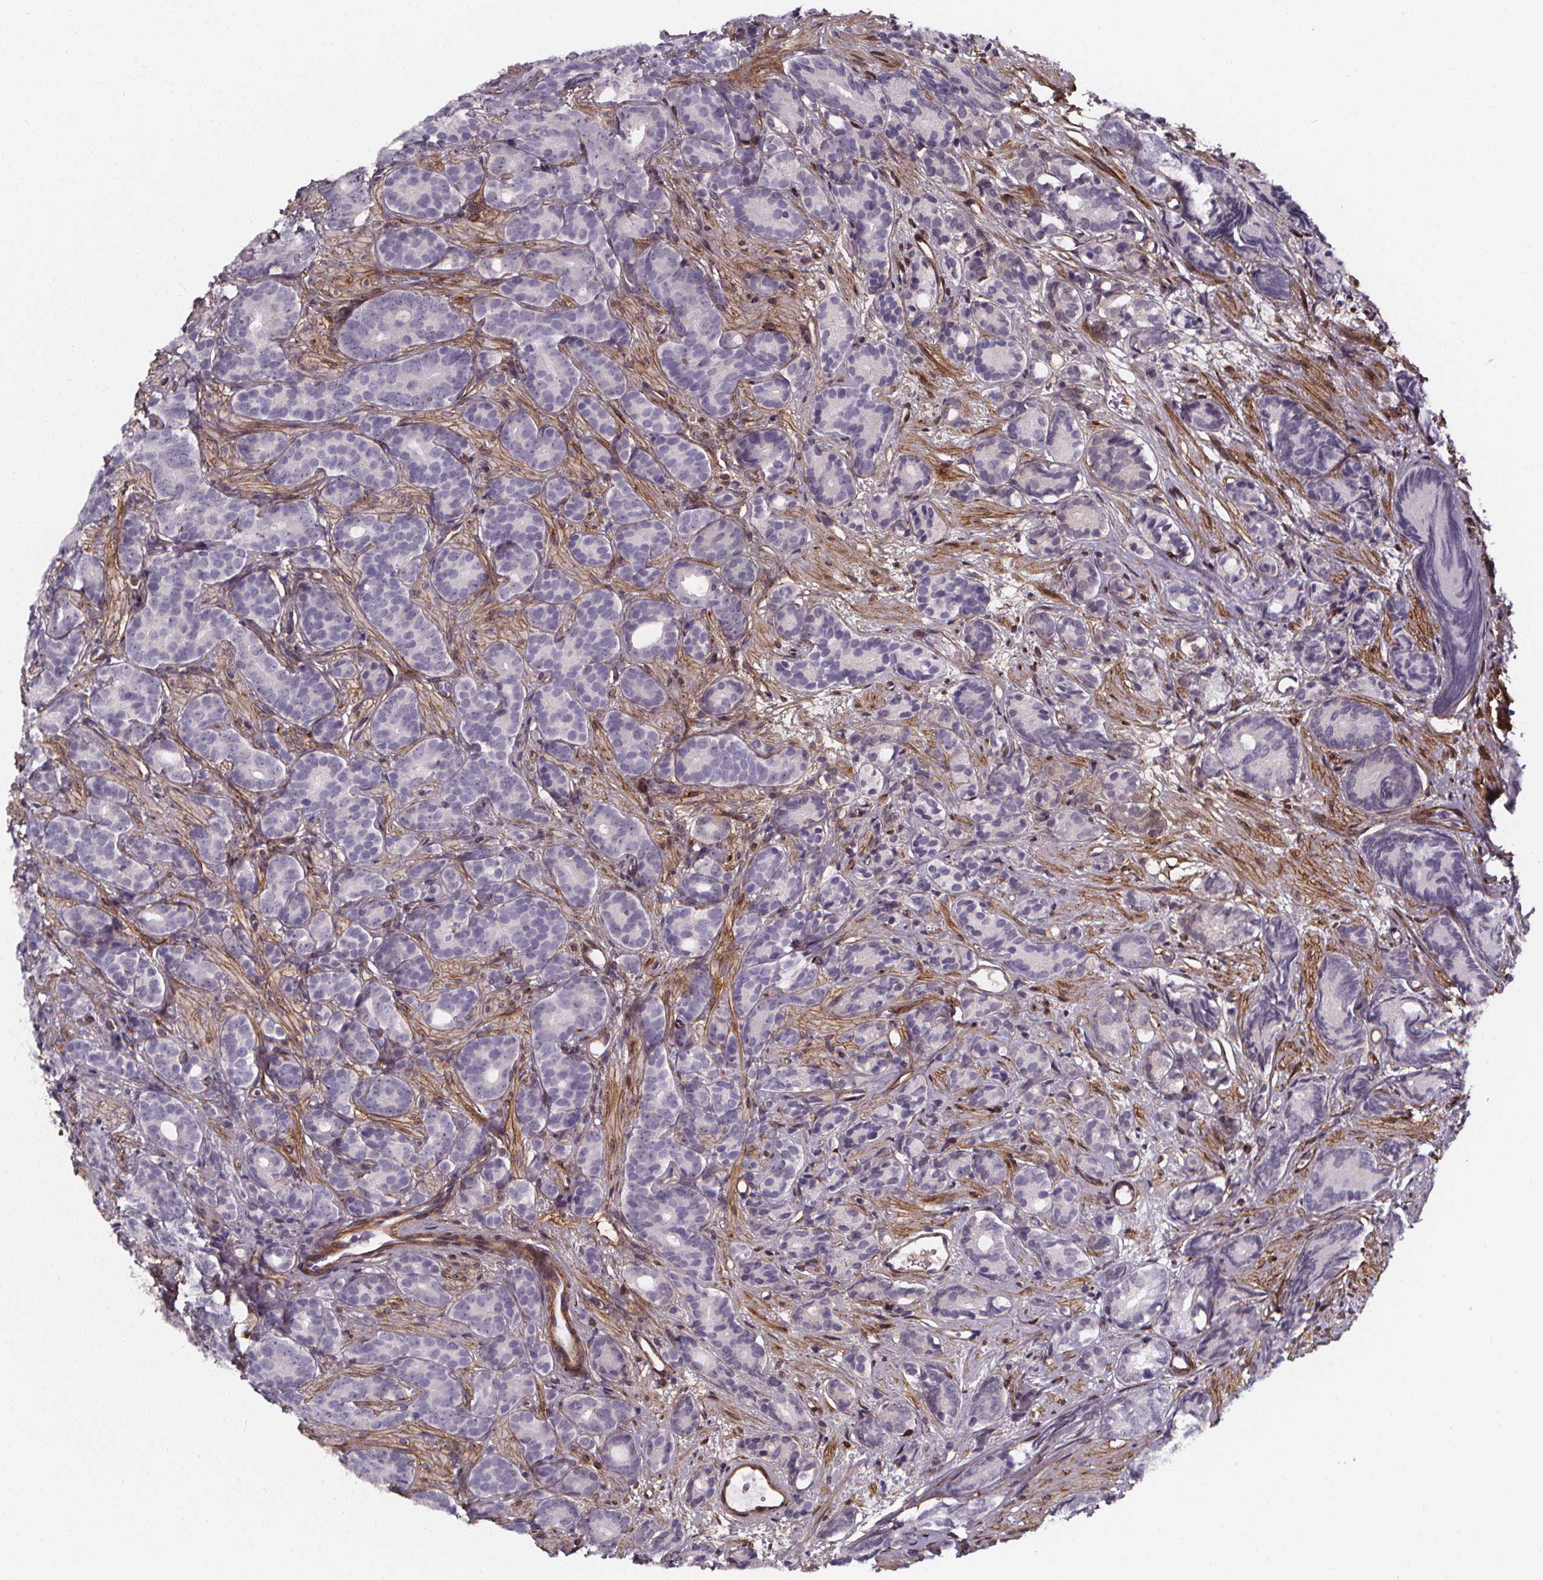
{"staining": {"intensity": "negative", "quantity": "none", "location": "none"}, "tissue": "prostate cancer", "cell_type": "Tumor cells", "image_type": "cancer", "snomed": [{"axis": "morphology", "description": "Adenocarcinoma, High grade"}, {"axis": "topography", "description": "Prostate"}], "caption": "A photomicrograph of prostate cancer (adenocarcinoma (high-grade)) stained for a protein displays no brown staining in tumor cells.", "gene": "AEBP1", "patient": {"sex": "male", "age": 84}}